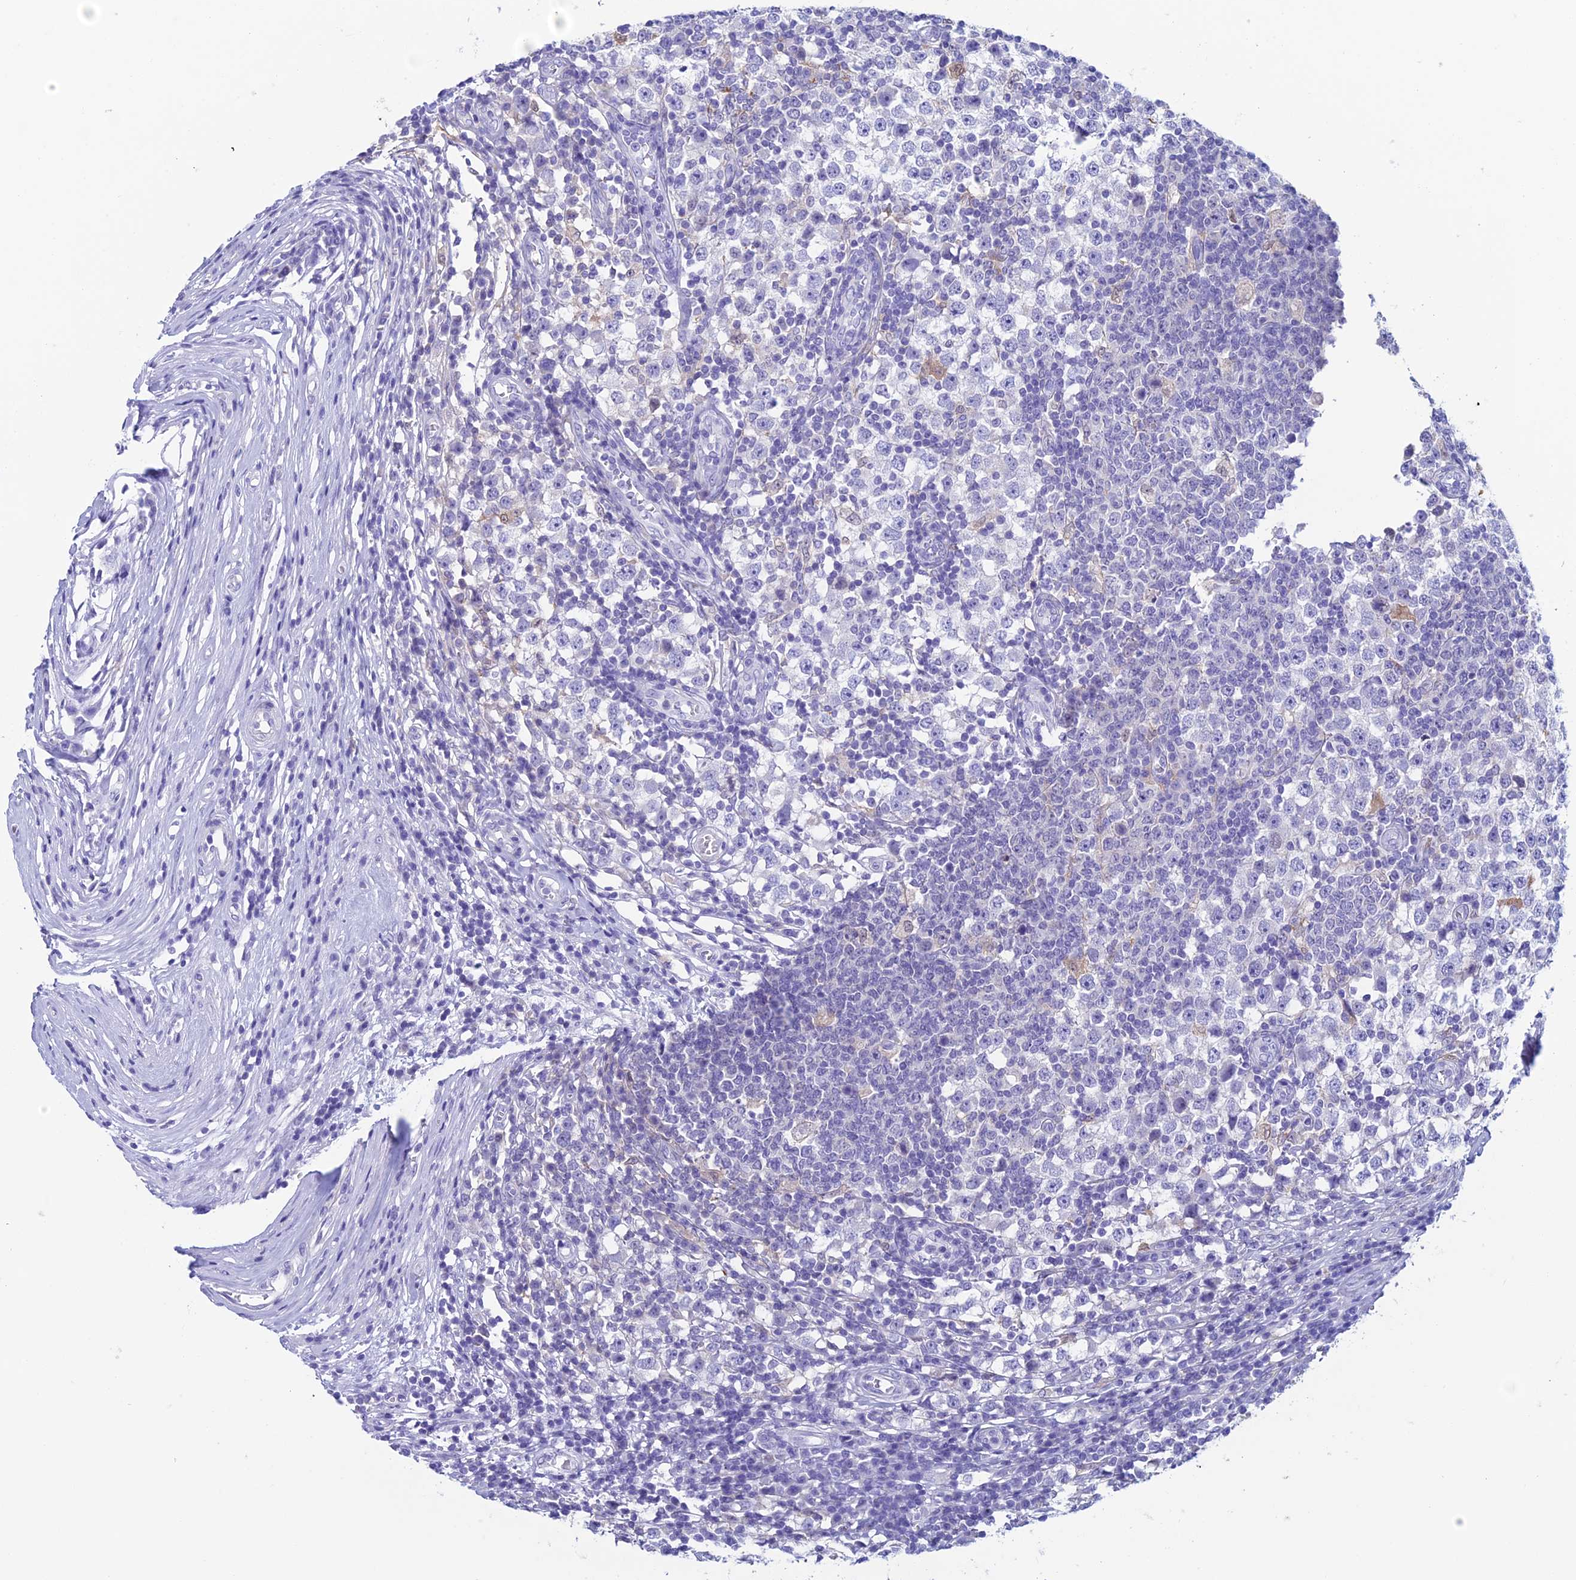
{"staining": {"intensity": "negative", "quantity": "none", "location": "none"}, "tissue": "testis cancer", "cell_type": "Tumor cells", "image_type": "cancer", "snomed": [{"axis": "morphology", "description": "Seminoma, NOS"}, {"axis": "topography", "description": "Testis"}], "caption": "Tumor cells are negative for brown protein staining in testis cancer.", "gene": "KCNK17", "patient": {"sex": "male", "age": 65}}